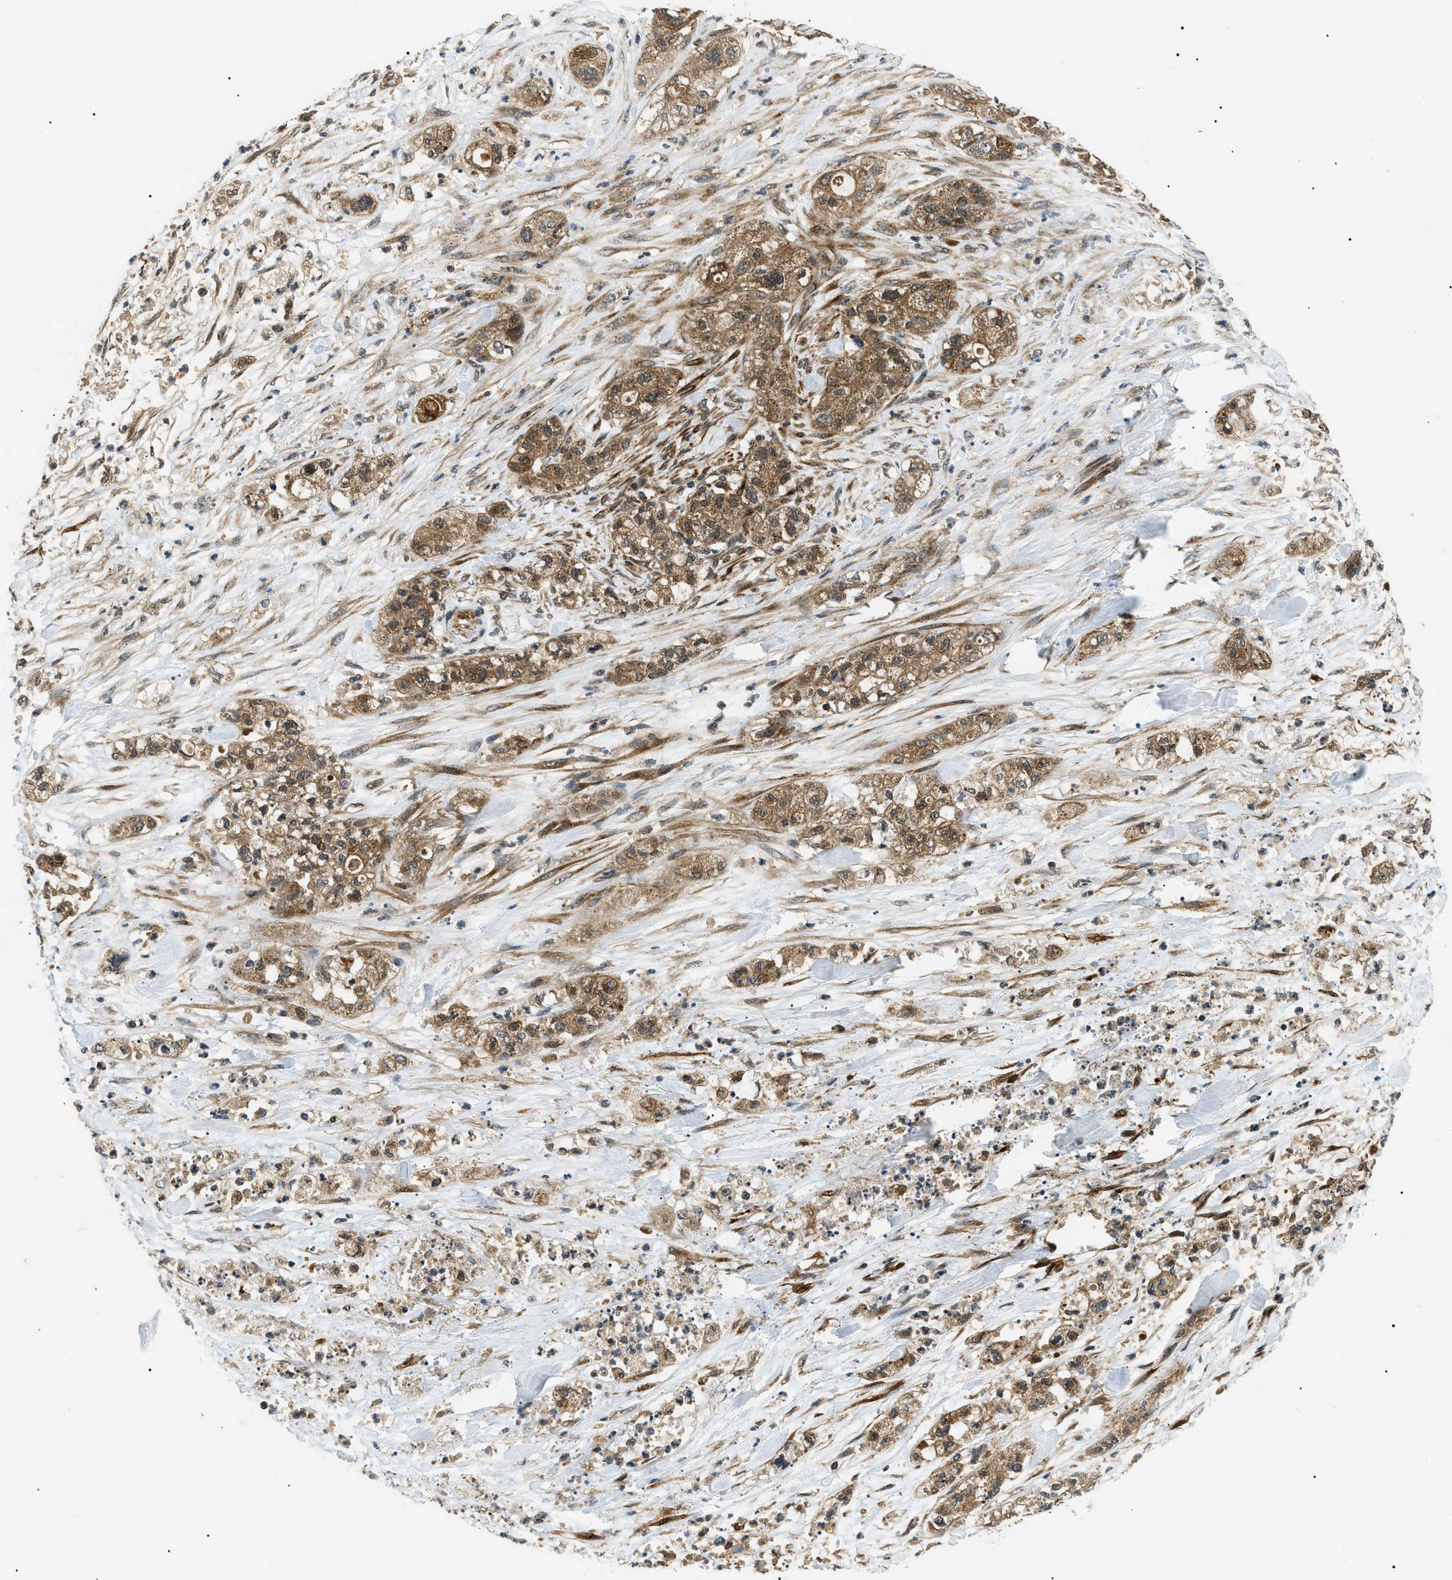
{"staining": {"intensity": "moderate", "quantity": ">75%", "location": "cytoplasmic/membranous"}, "tissue": "pancreatic cancer", "cell_type": "Tumor cells", "image_type": "cancer", "snomed": [{"axis": "morphology", "description": "Adenocarcinoma, NOS"}, {"axis": "topography", "description": "Pancreas"}], "caption": "Pancreatic cancer tissue exhibits moderate cytoplasmic/membranous expression in about >75% of tumor cells, visualized by immunohistochemistry. (brown staining indicates protein expression, while blue staining denotes nuclei).", "gene": "ATP6AP1", "patient": {"sex": "female", "age": 78}}